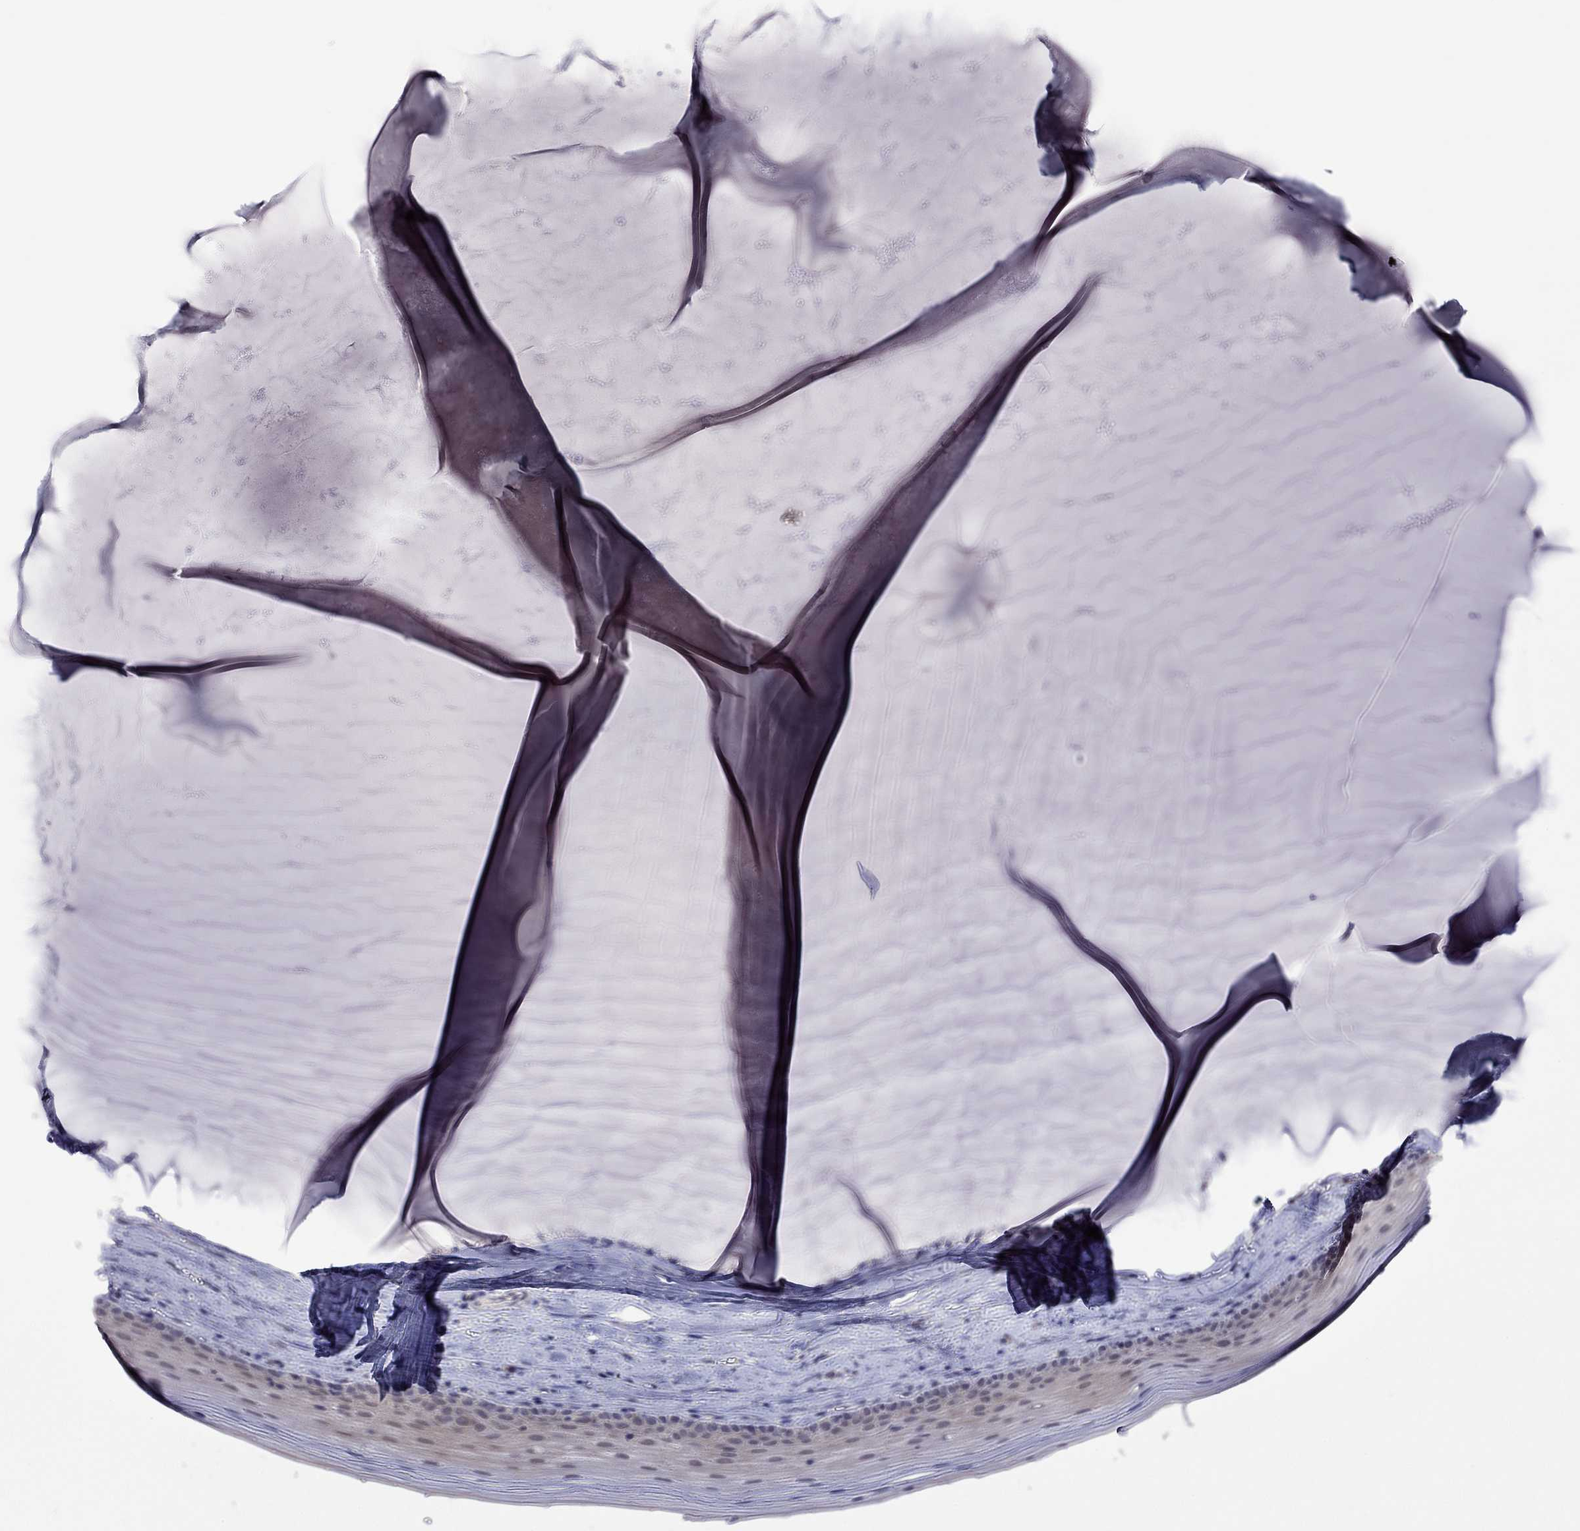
{"staining": {"intensity": "negative", "quantity": "none", "location": "none"}, "tissue": "cervix", "cell_type": "Glandular cells", "image_type": "normal", "snomed": [{"axis": "morphology", "description": "Normal tissue, NOS"}, {"axis": "topography", "description": "Cervix"}], "caption": "This is a histopathology image of immunohistochemistry (IHC) staining of benign cervix, which shows no positivity in glandular cells. The staining is performed using DAB brown chromogen with nuclei counter-stained in using hematoxylin.", "gene": "FABP12", "patient": {"sex": "female", "age": 40}}